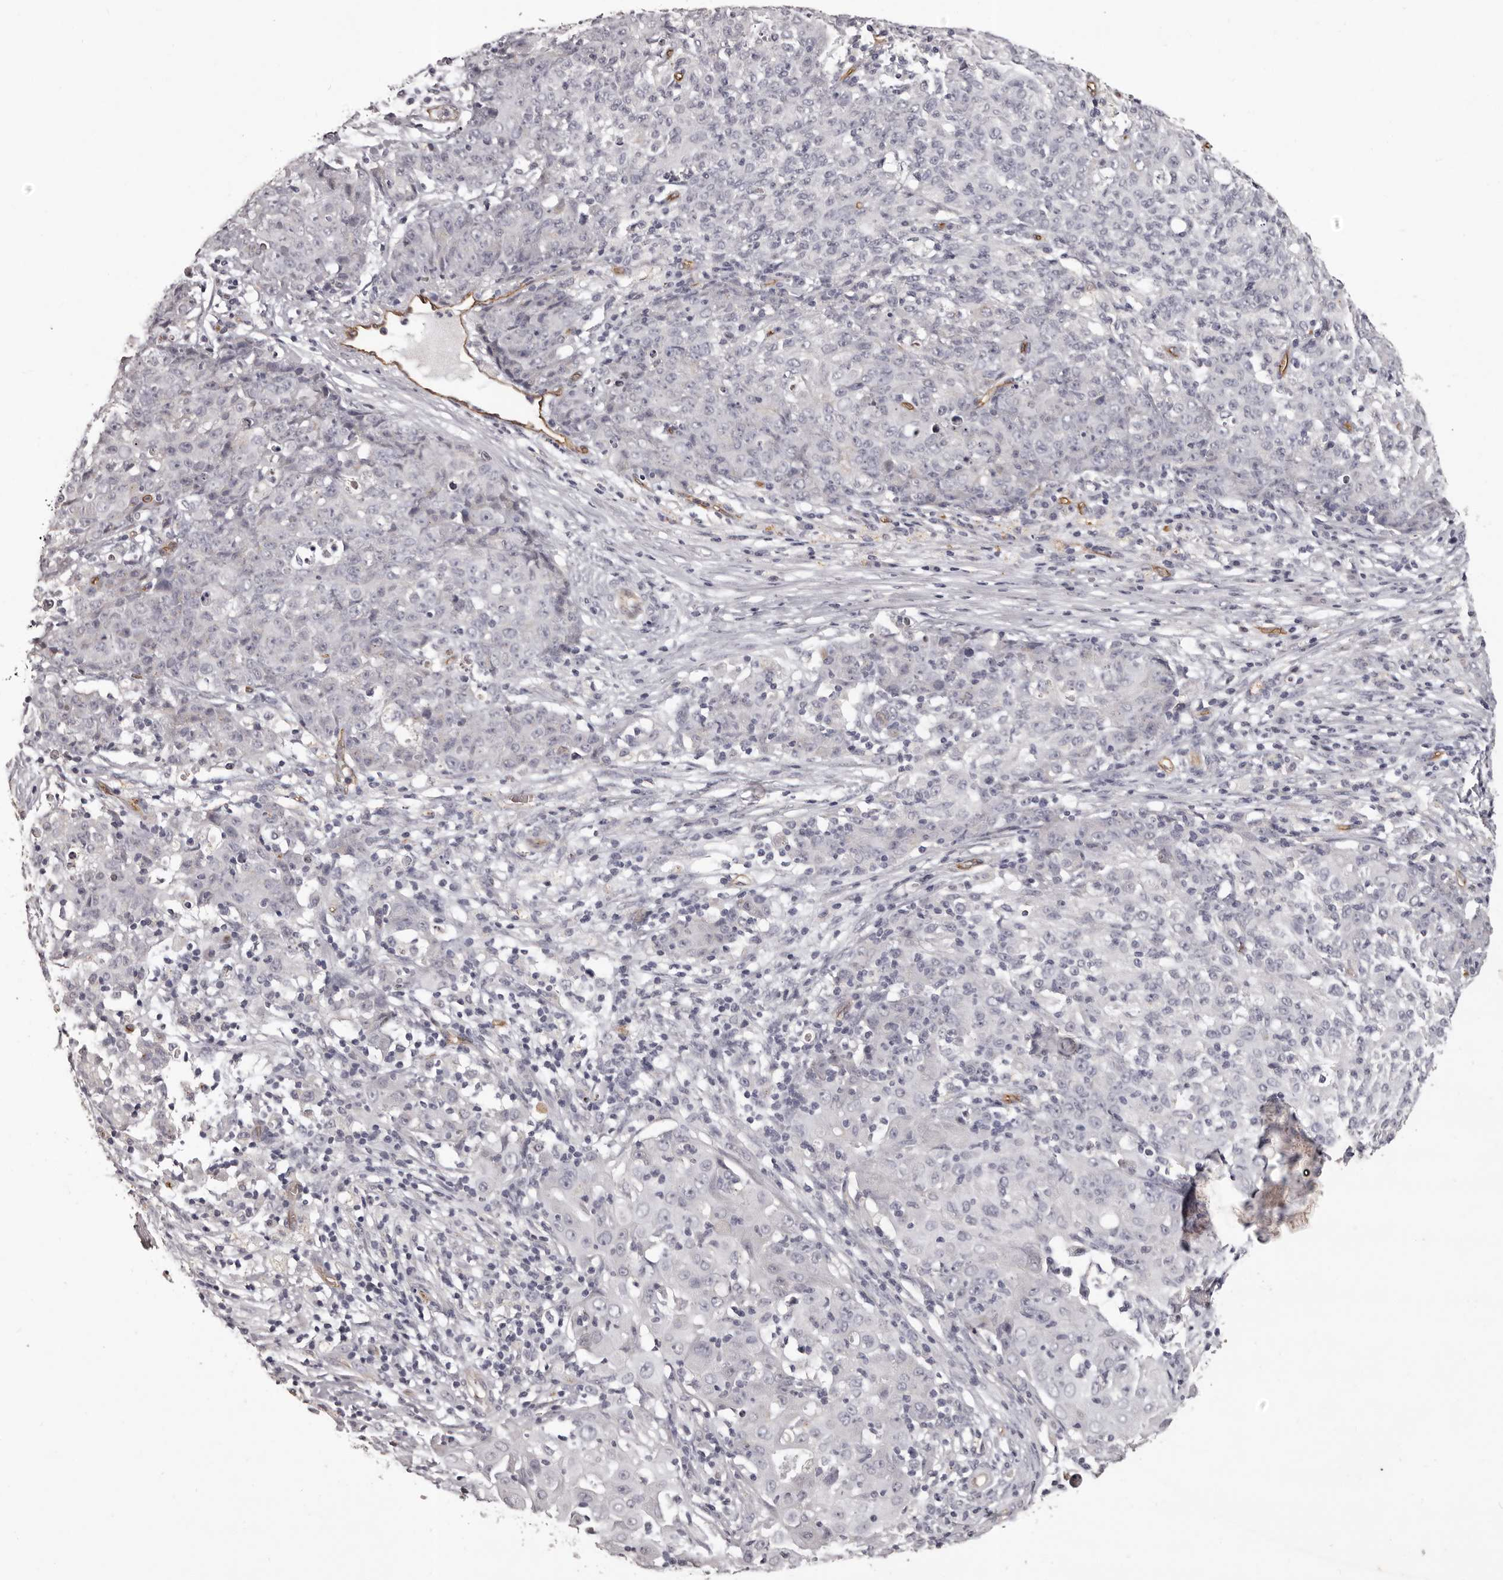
{"staining": {"intensity": "negative", "quantity": "none", "location": "none"}, "tissue": "ovarian cancer", "cell_type": "Tumor cells", "image_type": "cancer", "snomed": [{"axis": "morphology", "description": "Carcinoma, endometroid"}, {"axis": "topography", "description": "Ovary"}], "caption": "Immunohistochemistry (IHC) photomicrograph of ovarian endometroid carcinoma stained for a protein (brown), which shows no positivity in tumor cells. (Immunohistochemistry (IHC), brightfield microscopy, high magnification).", "gene": "GPR78", "patient": {"sex": "female", "age": 42}}